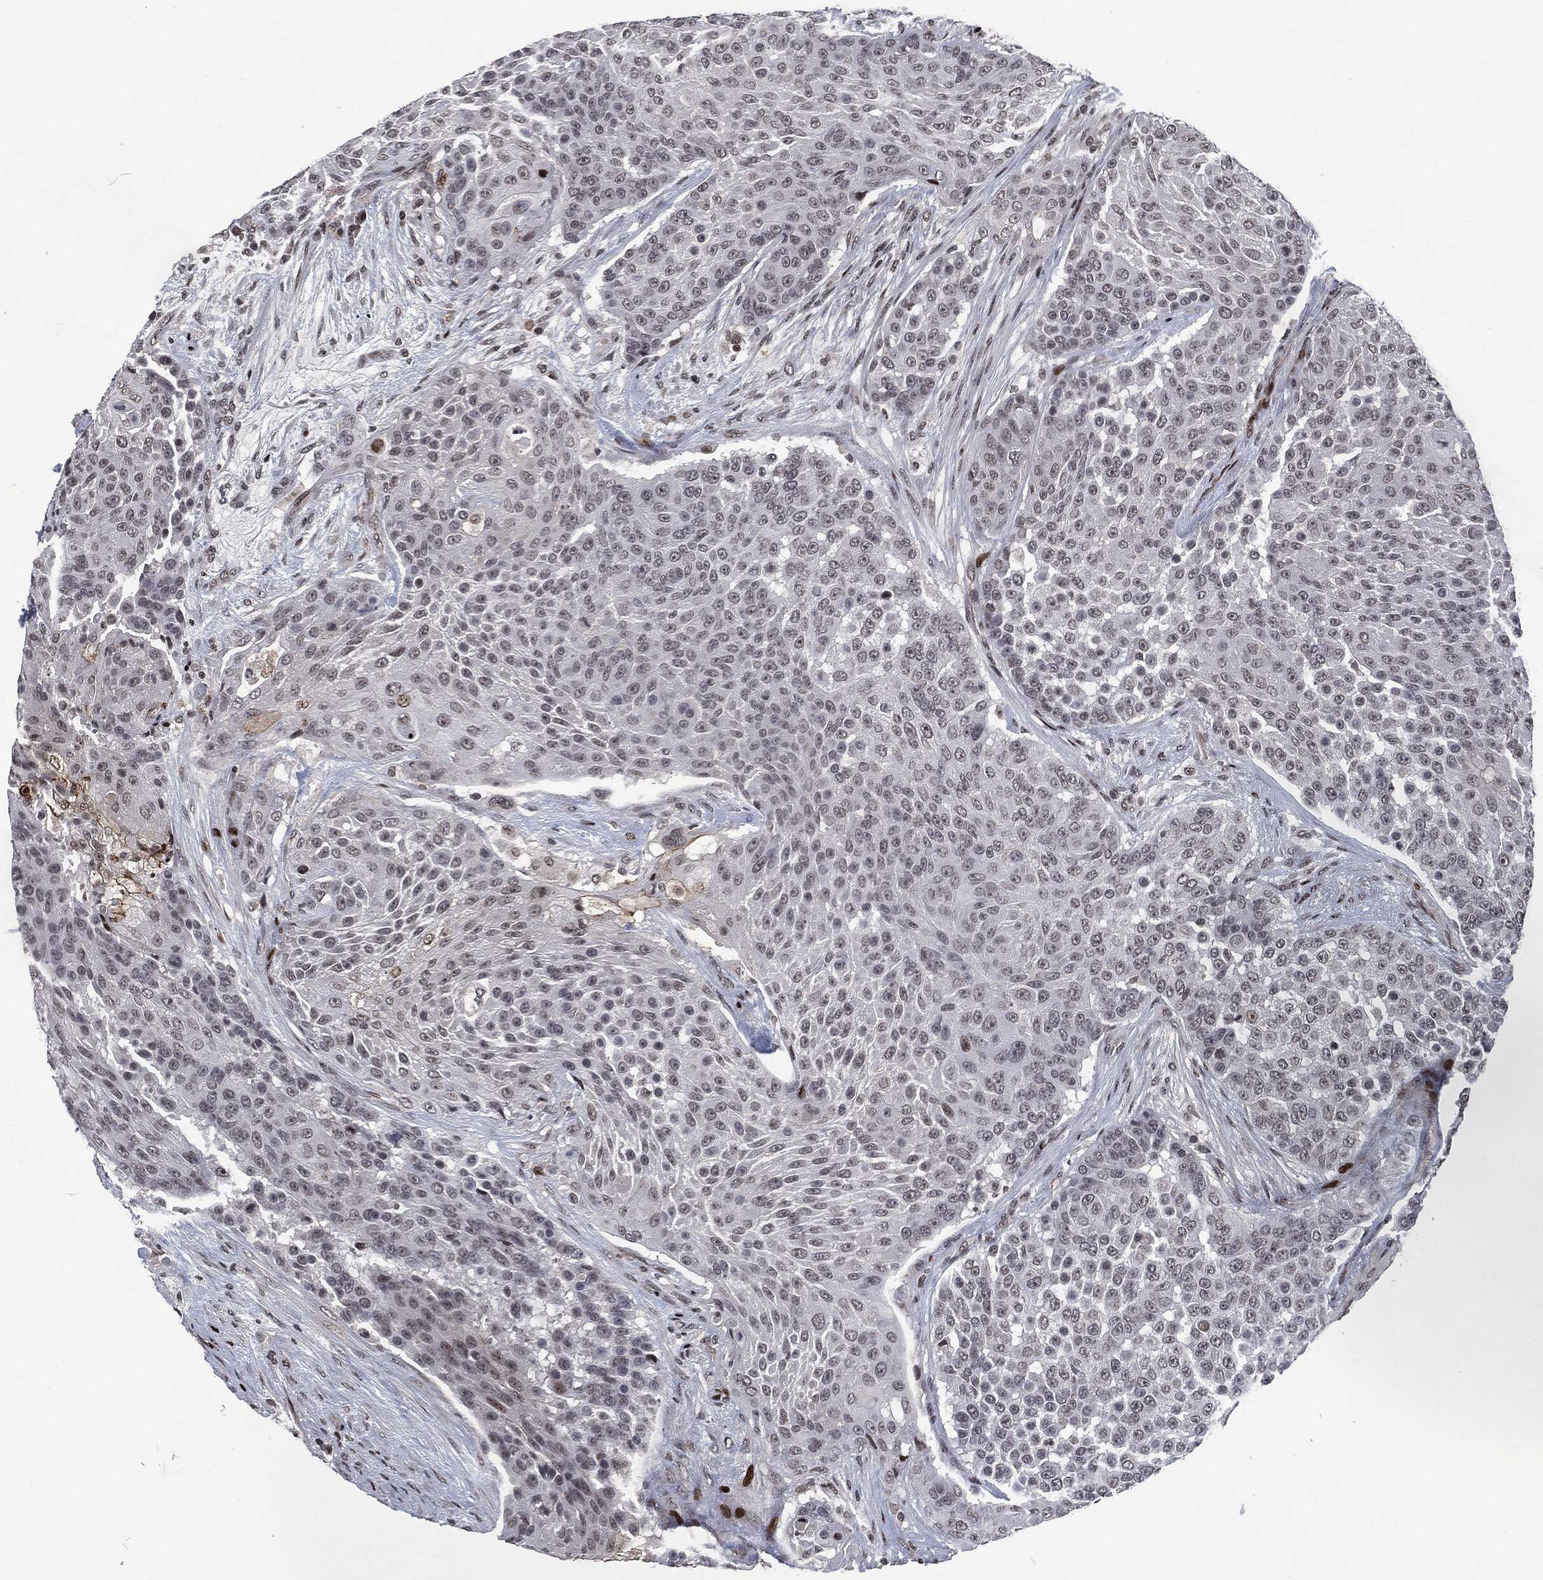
{"staining": {"intensity": "negative", "quantity": "none", "location": "none"}, "tissue": "urothelial cancer", "cell_type": "Tumor cells", "image_type": "cancer", "snomed": [{"axis": "morphology", "description": "Urothelial carcinoma, High grade"}, {"axis": "topography", "description": "Urinary bladder"}], "caption": "An IHC micrograph of high-grade urothelial carcinoma is shown. There is no staining in tumor cells of high-grade urothelial carcinoma.", "gene": "EGFR", "patient": {"sex": "female", "age": 63}}